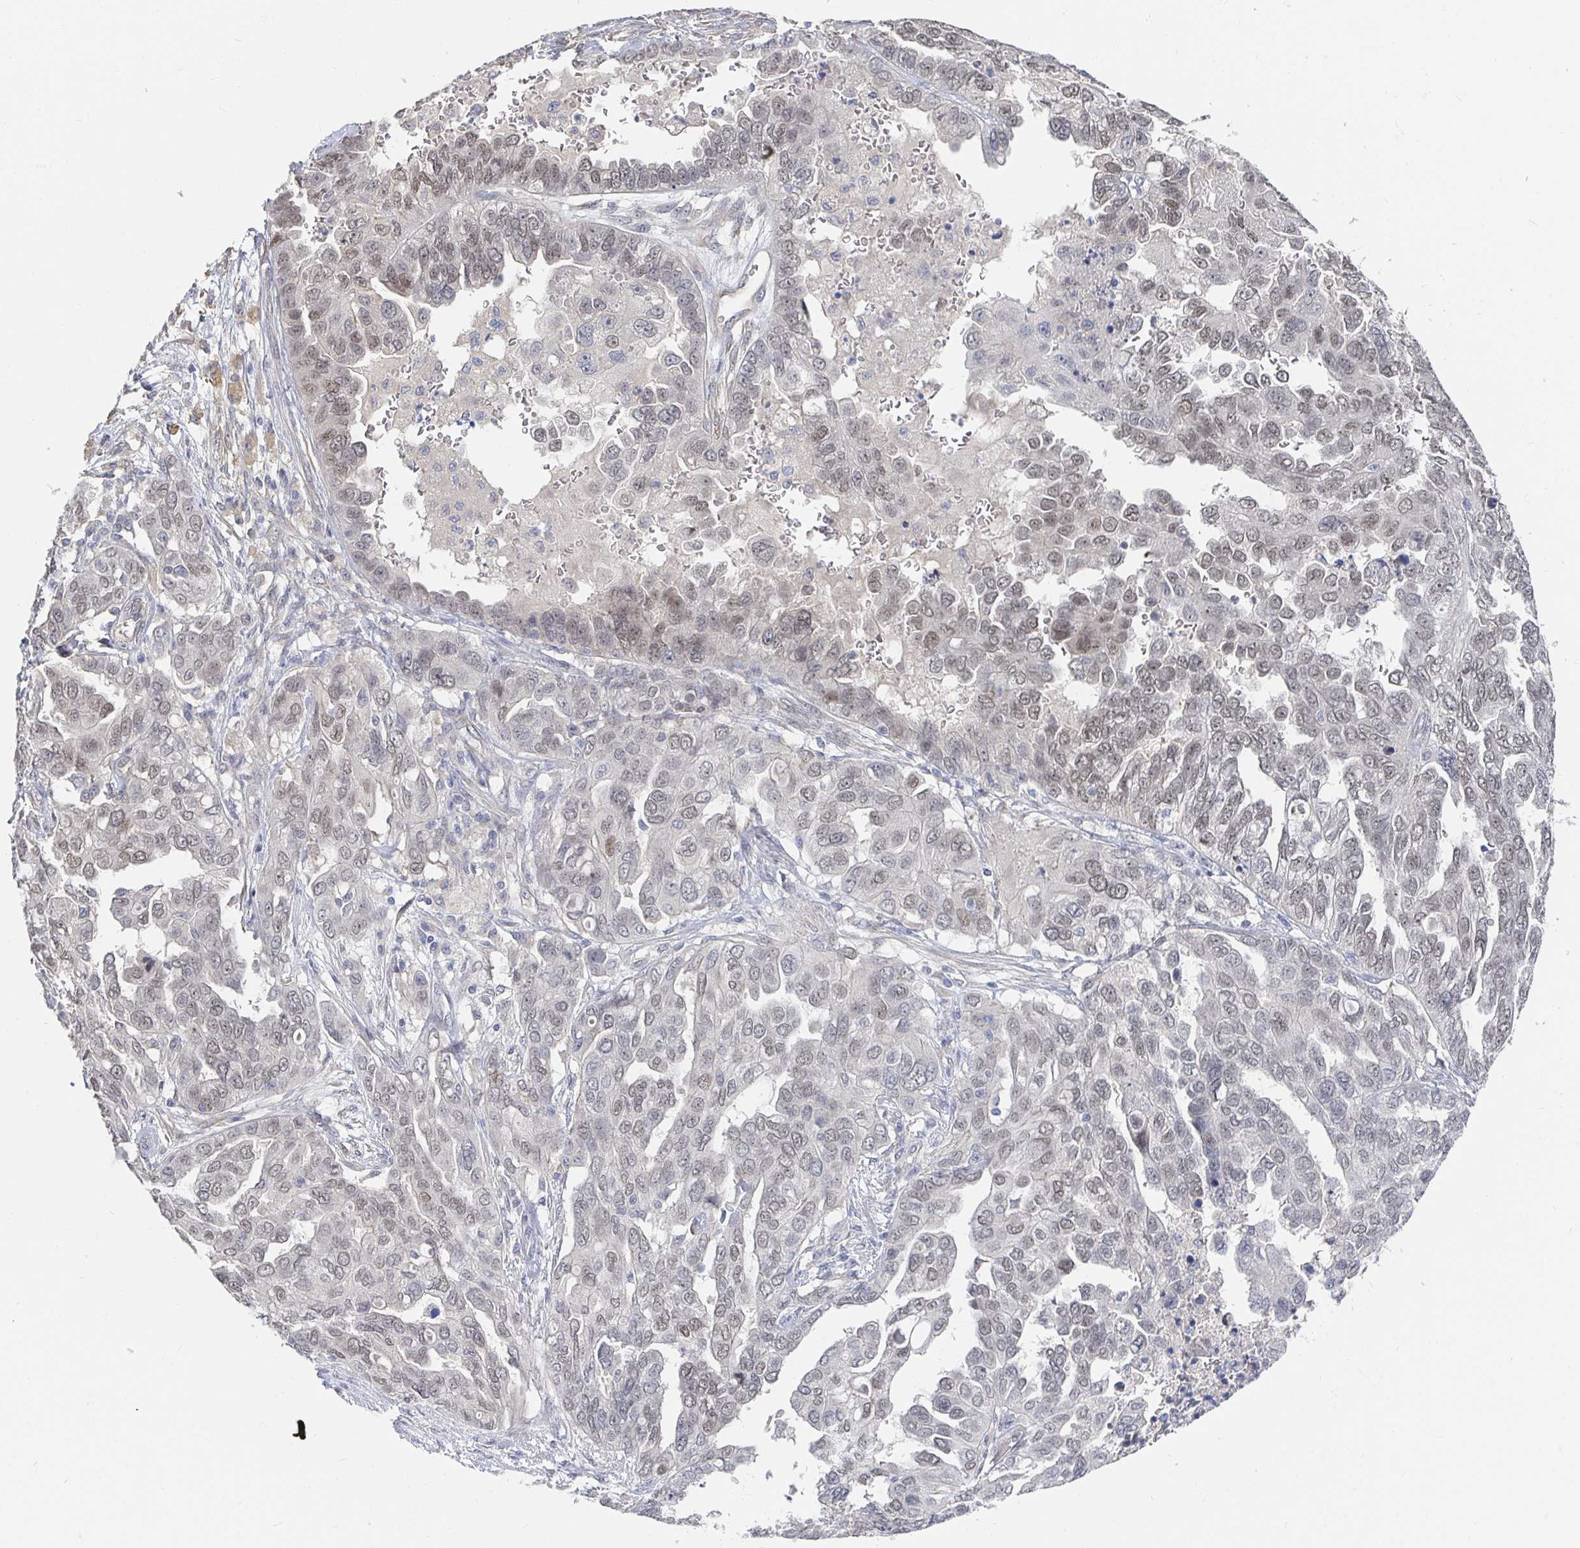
{"staining": {"intensity": "weak", "quantity": "25%-75%", "location": "nuclear"}, "tissue": "ovarian cancer", "cell_type": "Tumor cells", "image_type": "cancer", "snomed": [{"axis": "morphology", "description": "Cystadenocarcinoma, serous, NOS"}, {"axis": "topography", "description": "Ovary"}], "caption": "A photomicrograph showing weak nuclear expression in approximately 25%-75% of tumor cells in ovarian serous cystadenocarcinoma, as visualized by brown immunohistochemical staining.", "gene": "MEIS1", "patient": {"sex": "female", "age": 53}}